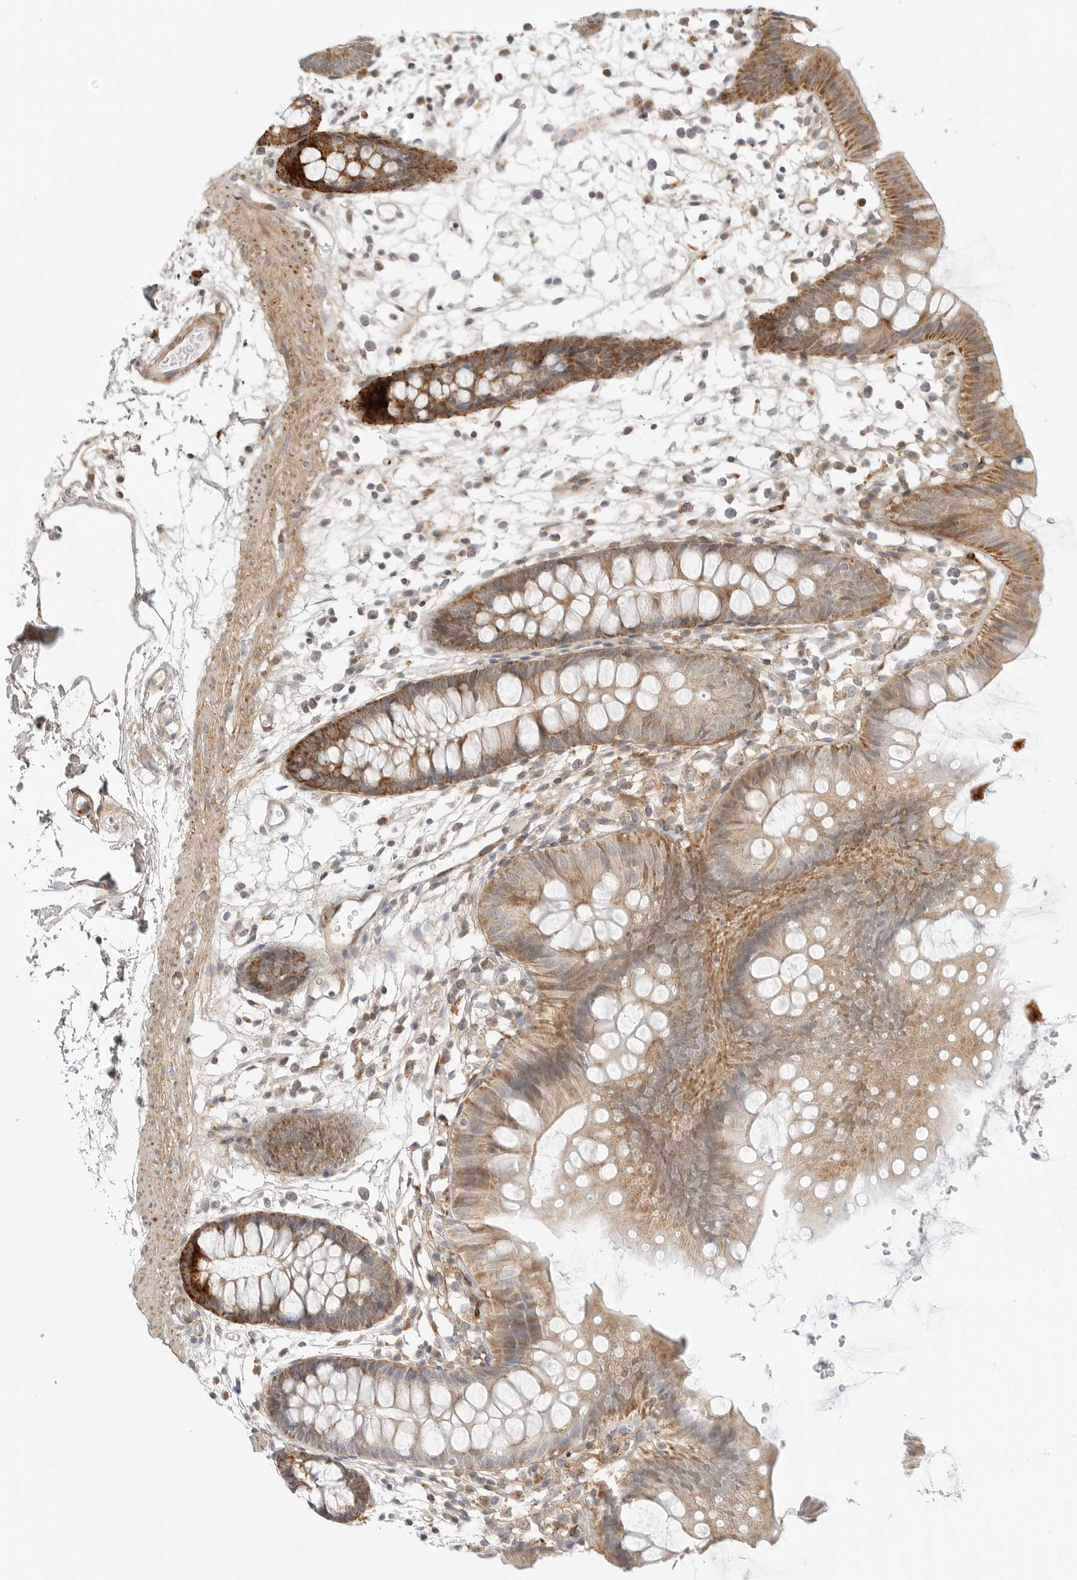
{"staining": {"intensity": "moderate", "quantity": "25%-75%", "location": "cytoplasmic/membranous"}, "tissue": "colon", "cell_type": "Endothelial cells", "image_type": "normal", "snomed": [{"axis": "morphology", "description": "Normal tissue, NOS"}, {"axis": "topography", "description": "Colon"}], "caption": "A photomicrograph showing moderate cytoplasmic/membranous expression in about 25%-75% of endothelial cells in benign colon, as visualized by brown immunohistochemical staining.", "gene": "C1QTNF1", "patient": {"sex": "male", "age": 56}}